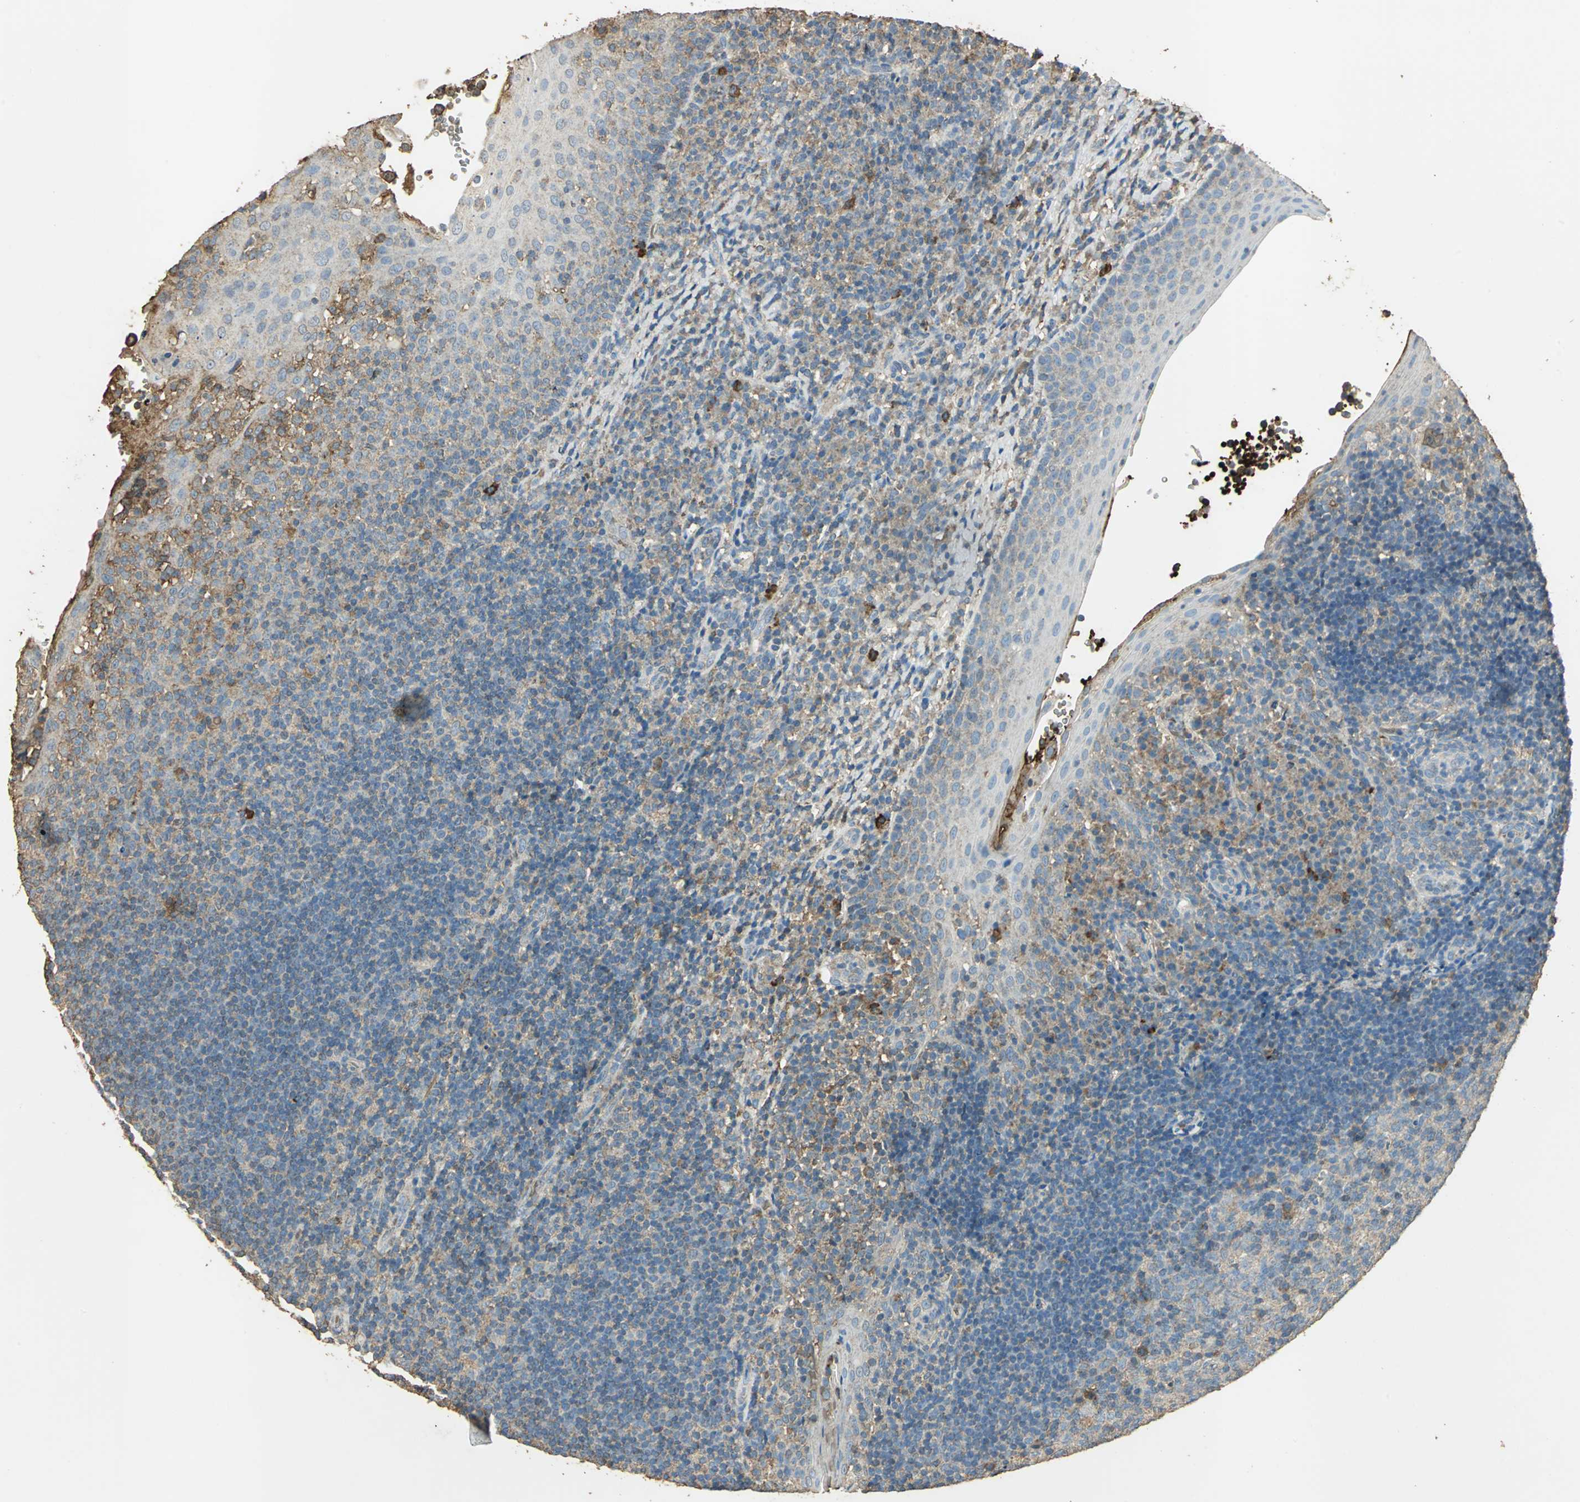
{"staining": {"intensity": "weak", "quantity": ">75%", "location": "cytoplasmic/membranous"}, "tissue": "tonsil", "cell_type": "Germinal center cells", "image_type": "normal", "snomed": [{"axis": "morphology", "description": "Normal tissue, NOS"}, {"axis": "topography", "description": "Tonsil"}], "caption": "IHC staining of benign tonsil, which shows low levels of weak cytoplasmic/membranous positivity in about >75% of germinal center cells indicating weak cytoplasmic/membranous protein expression. The staining was performed using DAB (brown) for protein detection and nuclei were counterstained in hematoxylin (blue).", "gene": "TRAPPC2", "patient": {"sex": "female", "age": 40}}